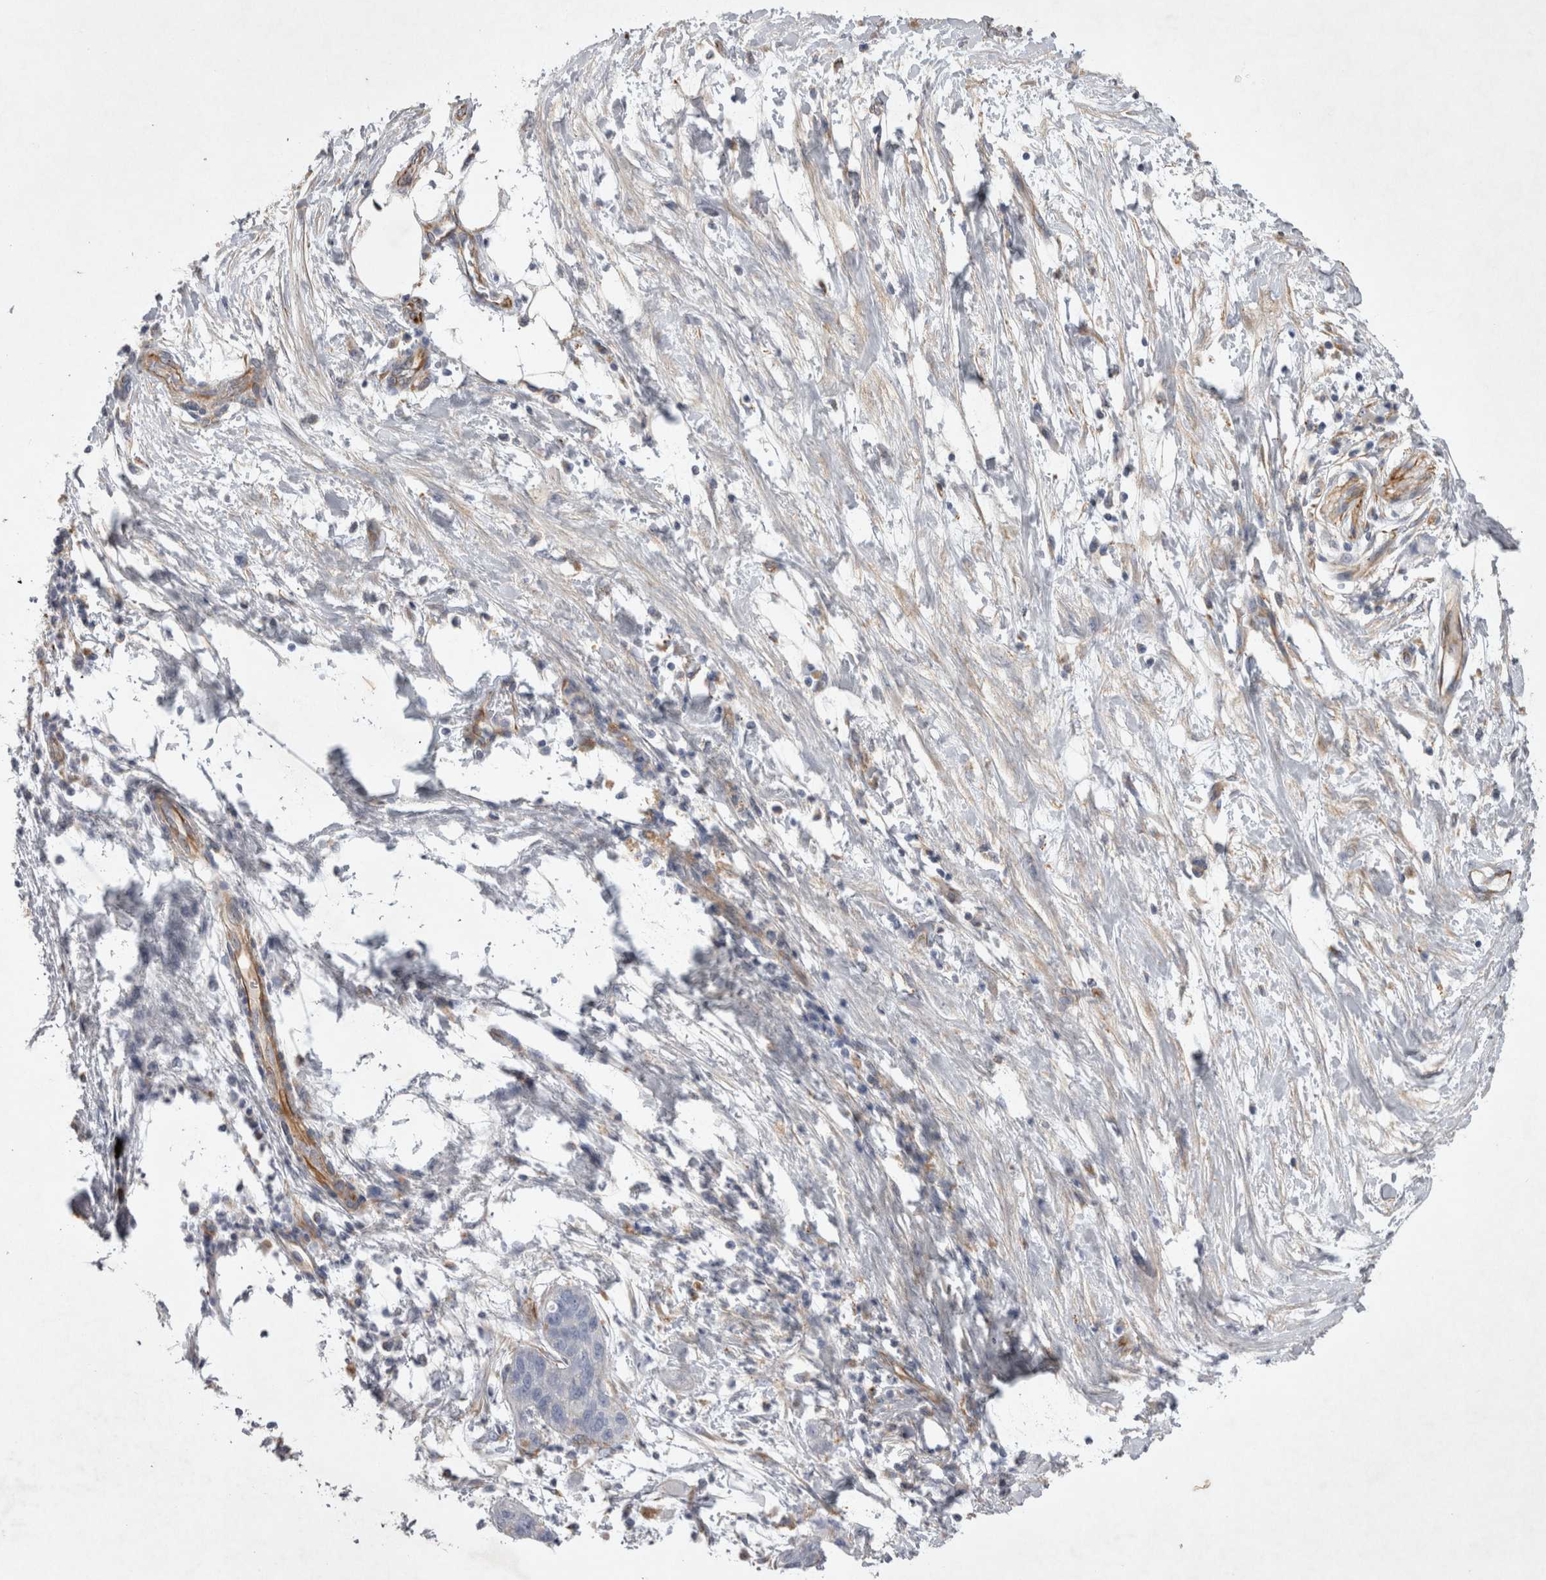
{"staining": {"intensity": "negative", "quantity": "none", "location": "none"}, "tissue": "pancreatic cancer", "cell_type": "Tumor cells", "image_type": "cancer", "snomed": [{"axis": "morphology", "description": "Adenocarcinoma, NOS"}, {"axis": "topography", "description": "Pancreas"}], "caption": "Photomicrograph shows no significant protein staining in tumor cells of adenocarcinoma (pancreatic).", "gene": "STRADB", "patient": {"sex": "female", "age": 78}}